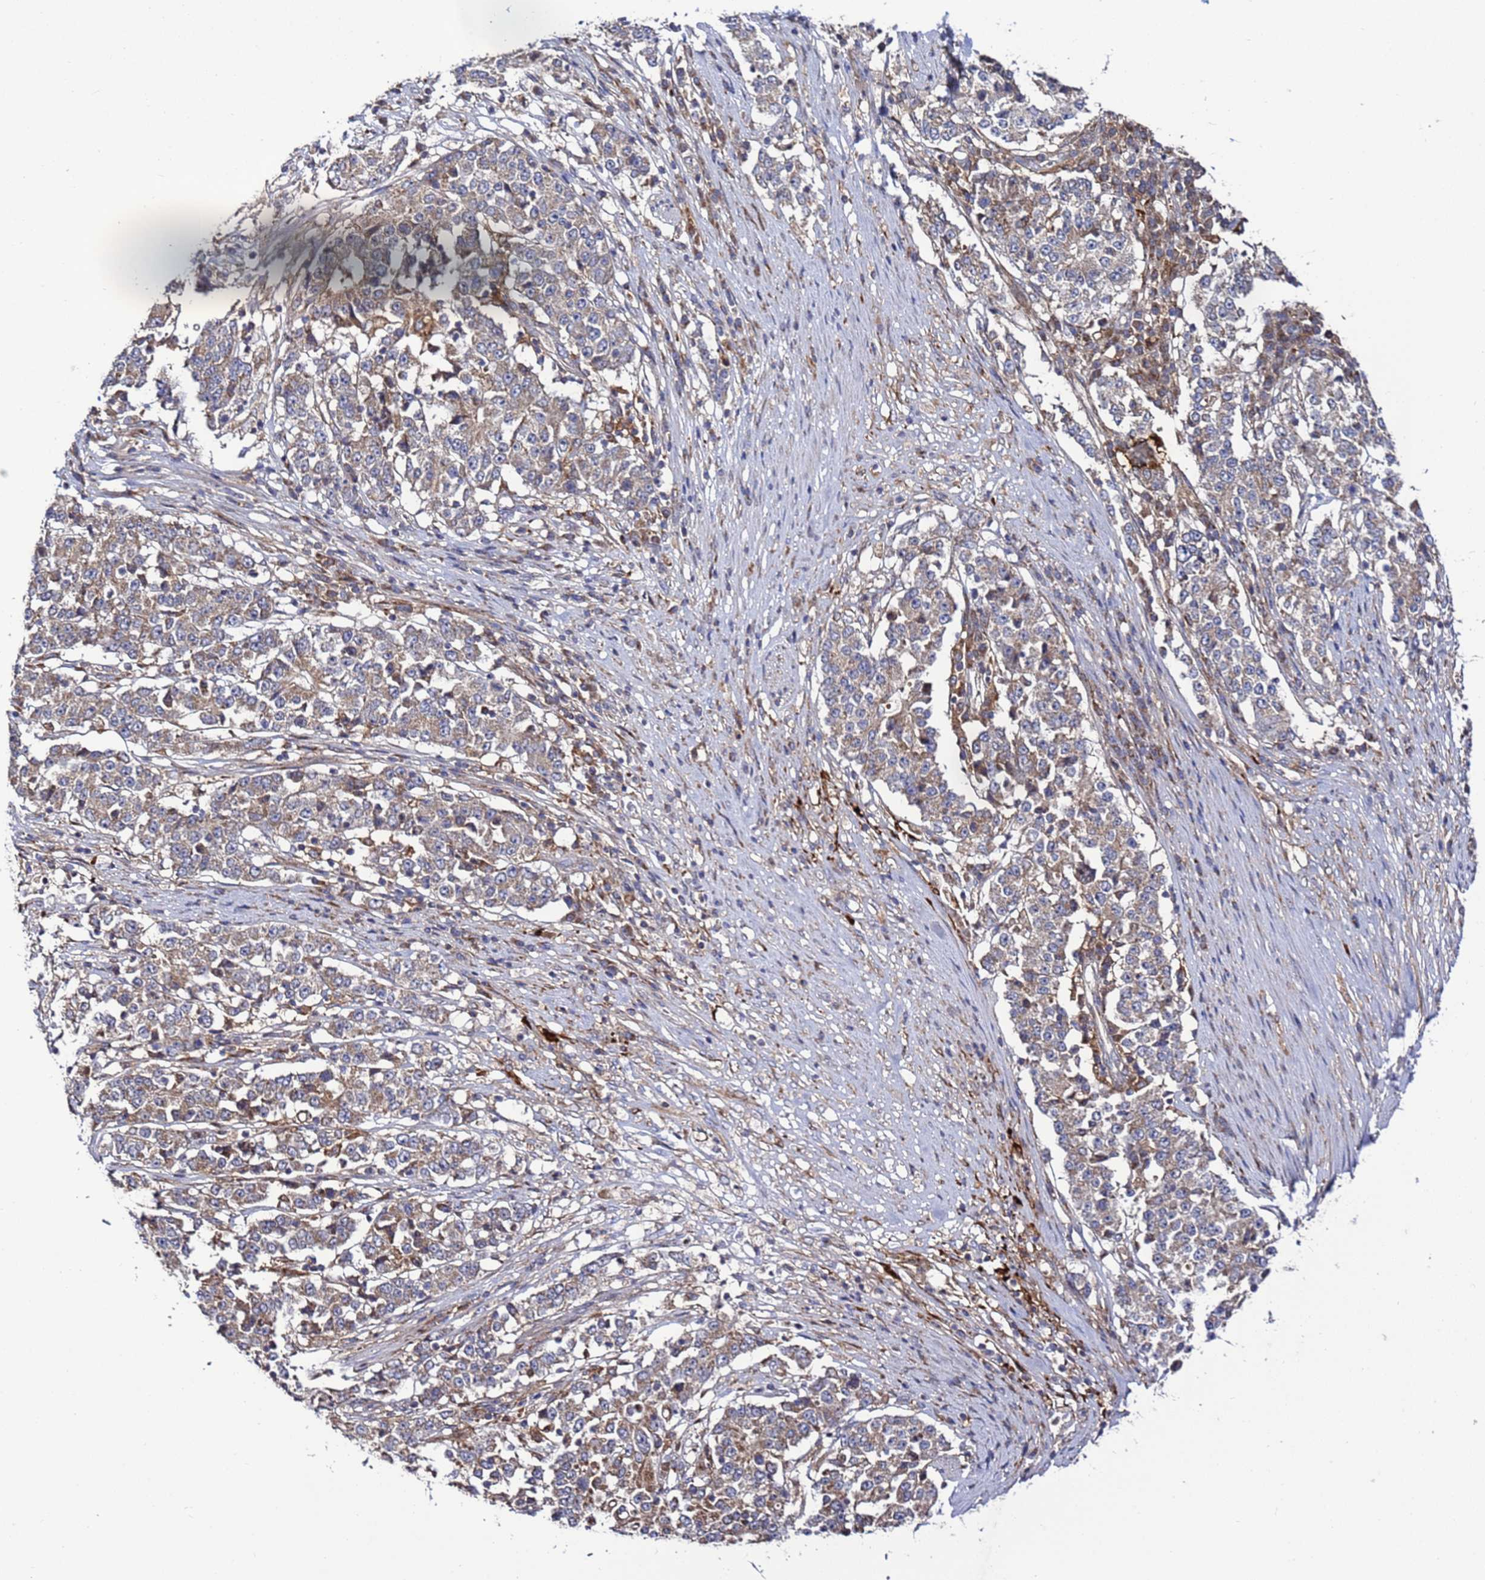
{"staining": {"intensity": "weak", "quantity": ">75%", "location": "cytoplasmic/membranous"}, "tissue": "stomach cancer", "cell_type": "Tumor cells", "image_type": "cancer", "snomed": [{"axis": "morphology", "description": "Adenocarcinoma, NOS"}, {"axis": "topography", "description": "Stomach"}], "caption": "Immunohistochemical staining of stomach cancer (adenocarcinoma) displays low levels of weak cytoplasmic/membranous positivity in approximately >75% of tumor cells. The protein of interest is stained brown, and the nuclei are stained in blue (DAB (3,3'-diaminobenzidine) IHC with brightfield microscopy, high magnification).", "gene": "TMEM176B", "patient": {"sex": "male", "age": 59}}